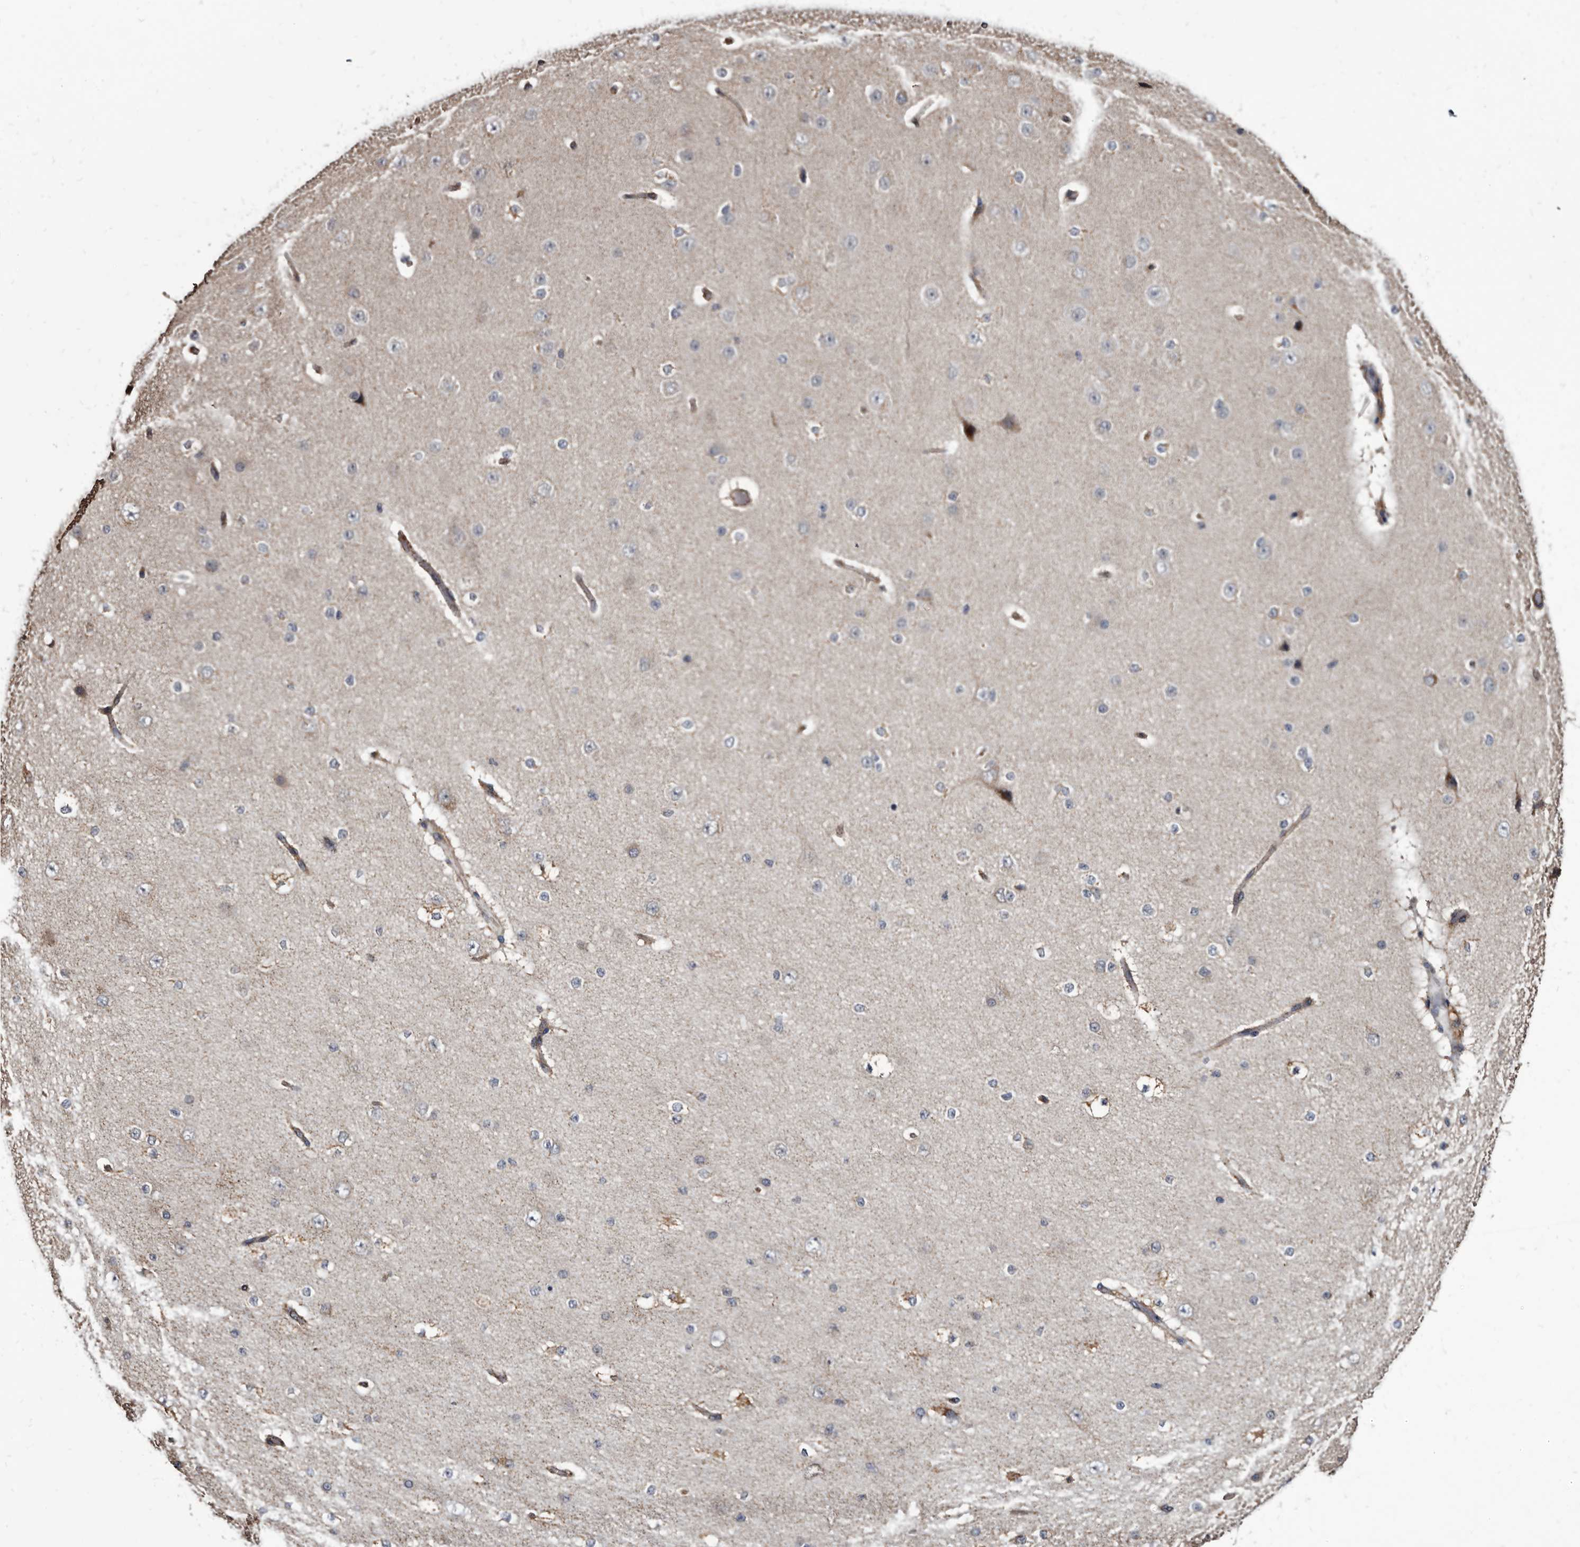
{"staining": {"intensity": "weak", "quantity": ">75%", "location": "cytoplasmic/membranous"}, "tissue": "cerebral cortex", "cell_type": "Endothelial cells", "image_type": "normal", "snomed": [{"axis": "morphology", "description": "Normal tissue, NOS"}, {"axis": "morphology", "description": "Developmental malformation"}, {"axis": "topography", "description": "Cerebral cortex"}], "caption": "This photomicrograph shows benign cerebral cortex stained with immunohistochemistry to label a protein in brown. The cytoplasmic/membranous of endothelial cells show weak positivity for the protein. Nuclei are counter-stained blue.", "gene": "CTSA", "patient": {"sex": "female", "age": 30}}